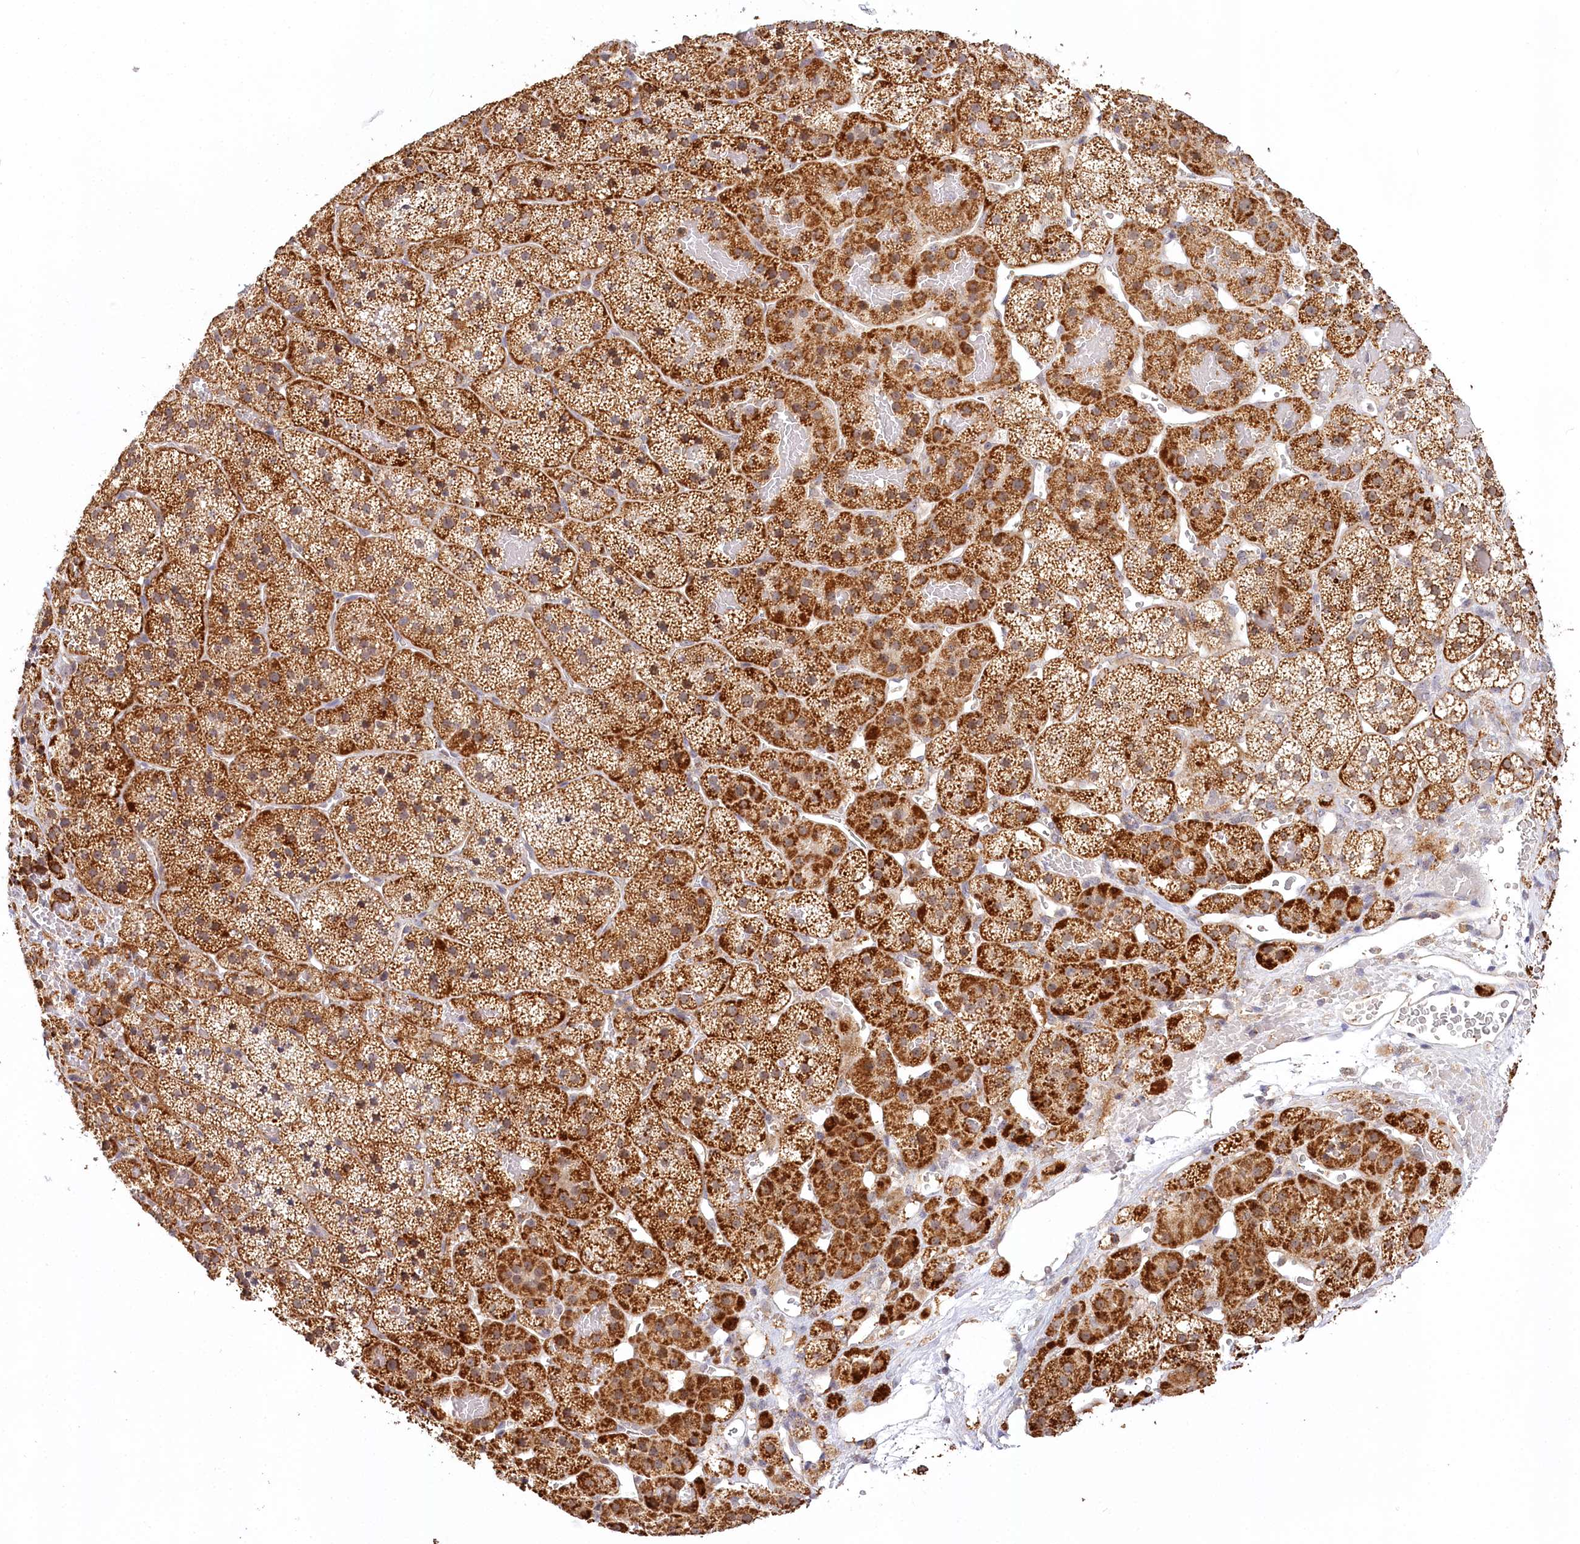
{"staining": {"intensity": "strong", "quantity": "25%-75%", "location": "cytoplasmic/membranous"}, "tissue": "adrenal gland", "cell_type": "Glandular cells", "image_type": "normal", "snomed": [{"axis": "morphology", "description": "Normal tissue, NOS"}, {"axis": "topography", "description": "Adrenal gland"}], "caption": "Protein positivity by immunohistochemistry (IHC) shows strong cytoplasmic/membranous positivity in approximately 25%-75% of glandular cells in unremarkable adrenal gland.", "gene": "RTN4IP1", "patient": {"sex": "female", "age": 44}}